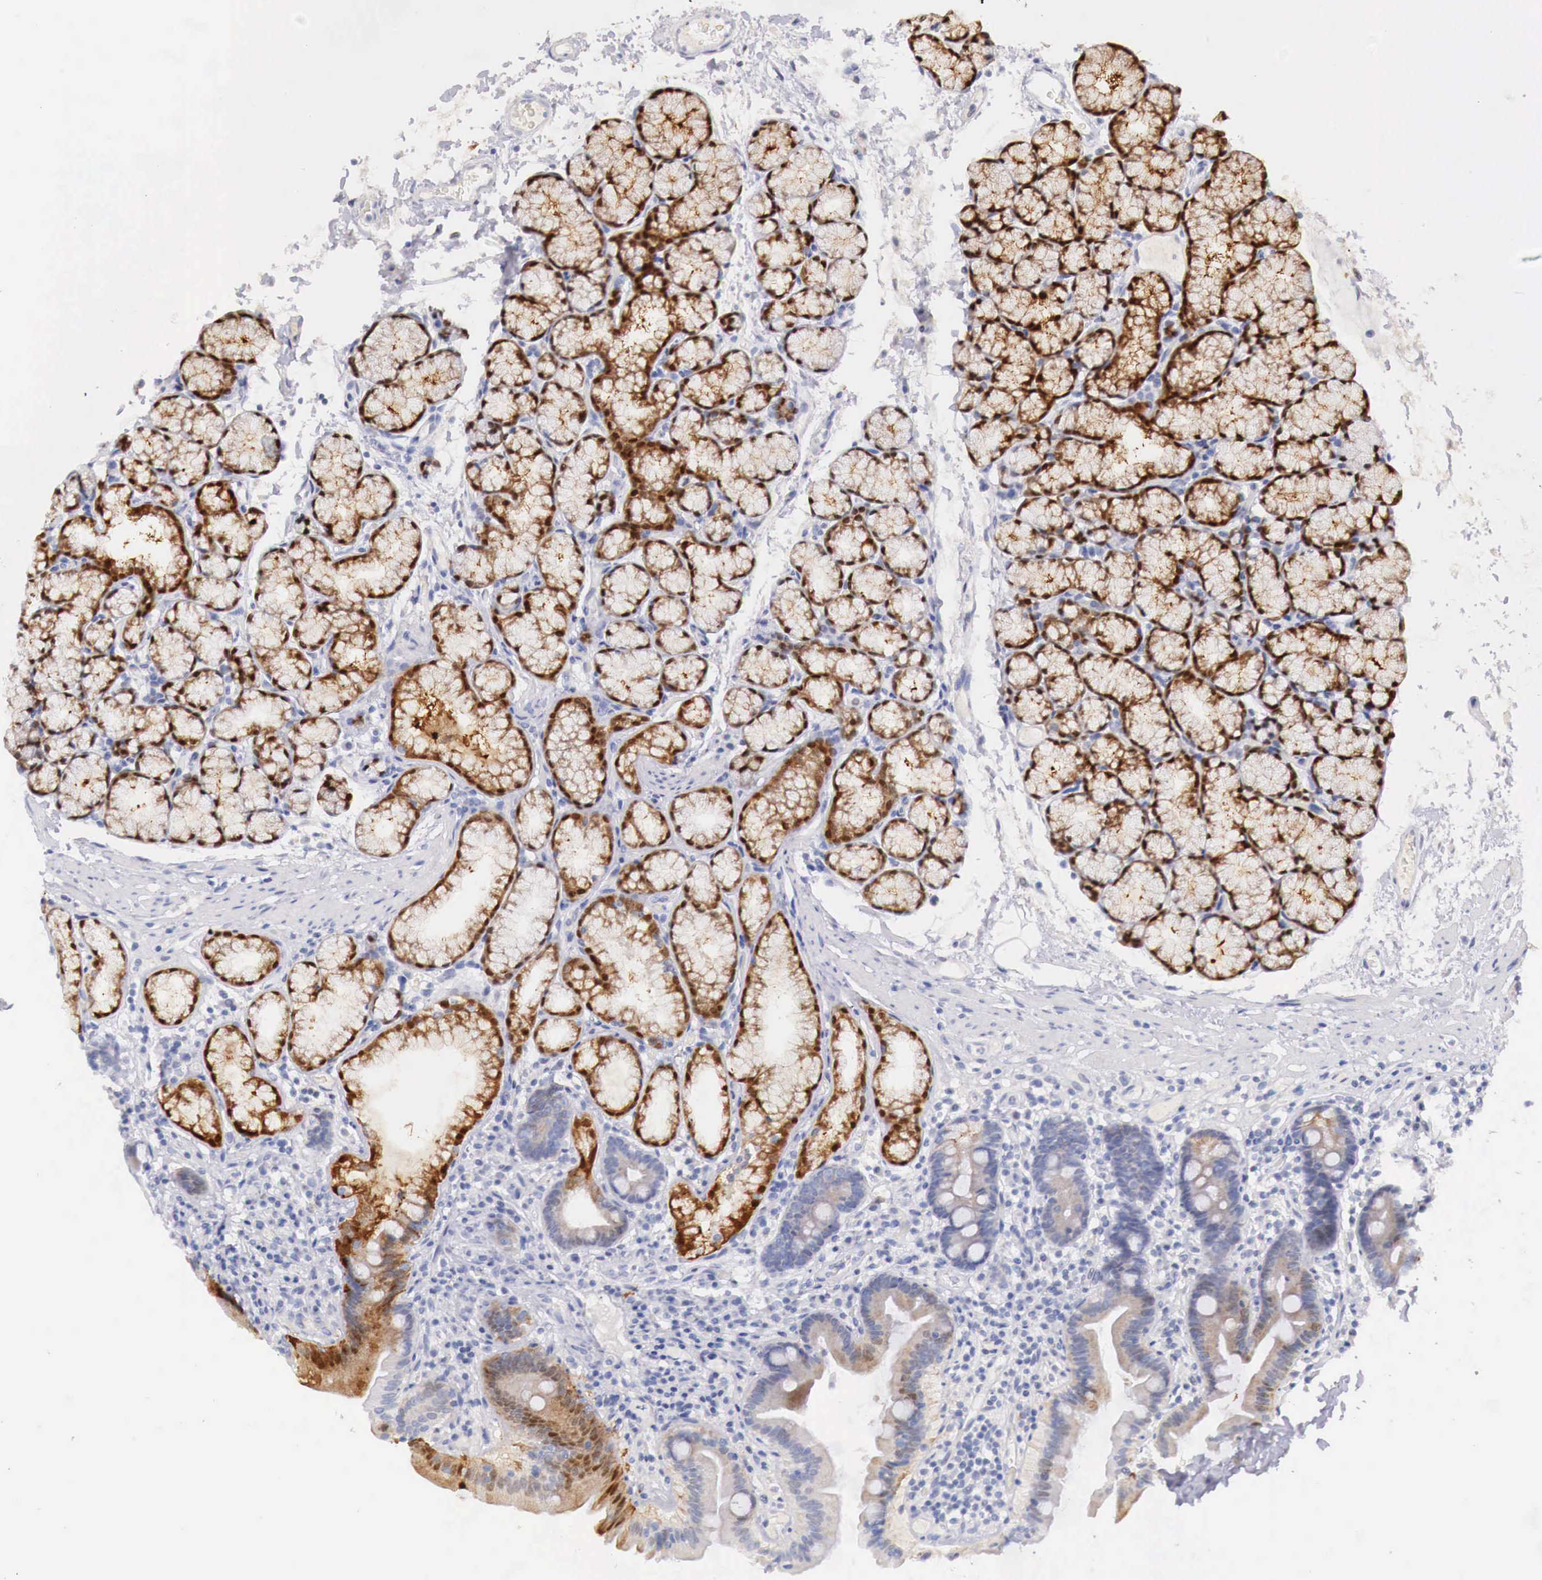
{"staining": {"intensity": "strong", "quantity": "25%-75%", "location": "cytoplasmic/membranous"}, "tissue": "duodenum", "cell_type": "Glandular cells", "image_type": "normal", "snomed": [{"axis": "morphology", "description": "Normal tissue, NOS"}, {"axis": "topography", "description": "Duodenum"}], "caption": "This photomicrograph displays immunohistochemistry (IHC) staining of benign human duodenum, with high strong cytoplasmic/membranous staining in about 25%-75% of glandular cells.", "gene": "ITIH6", "patient": {"sex": "female", "age": 48}}